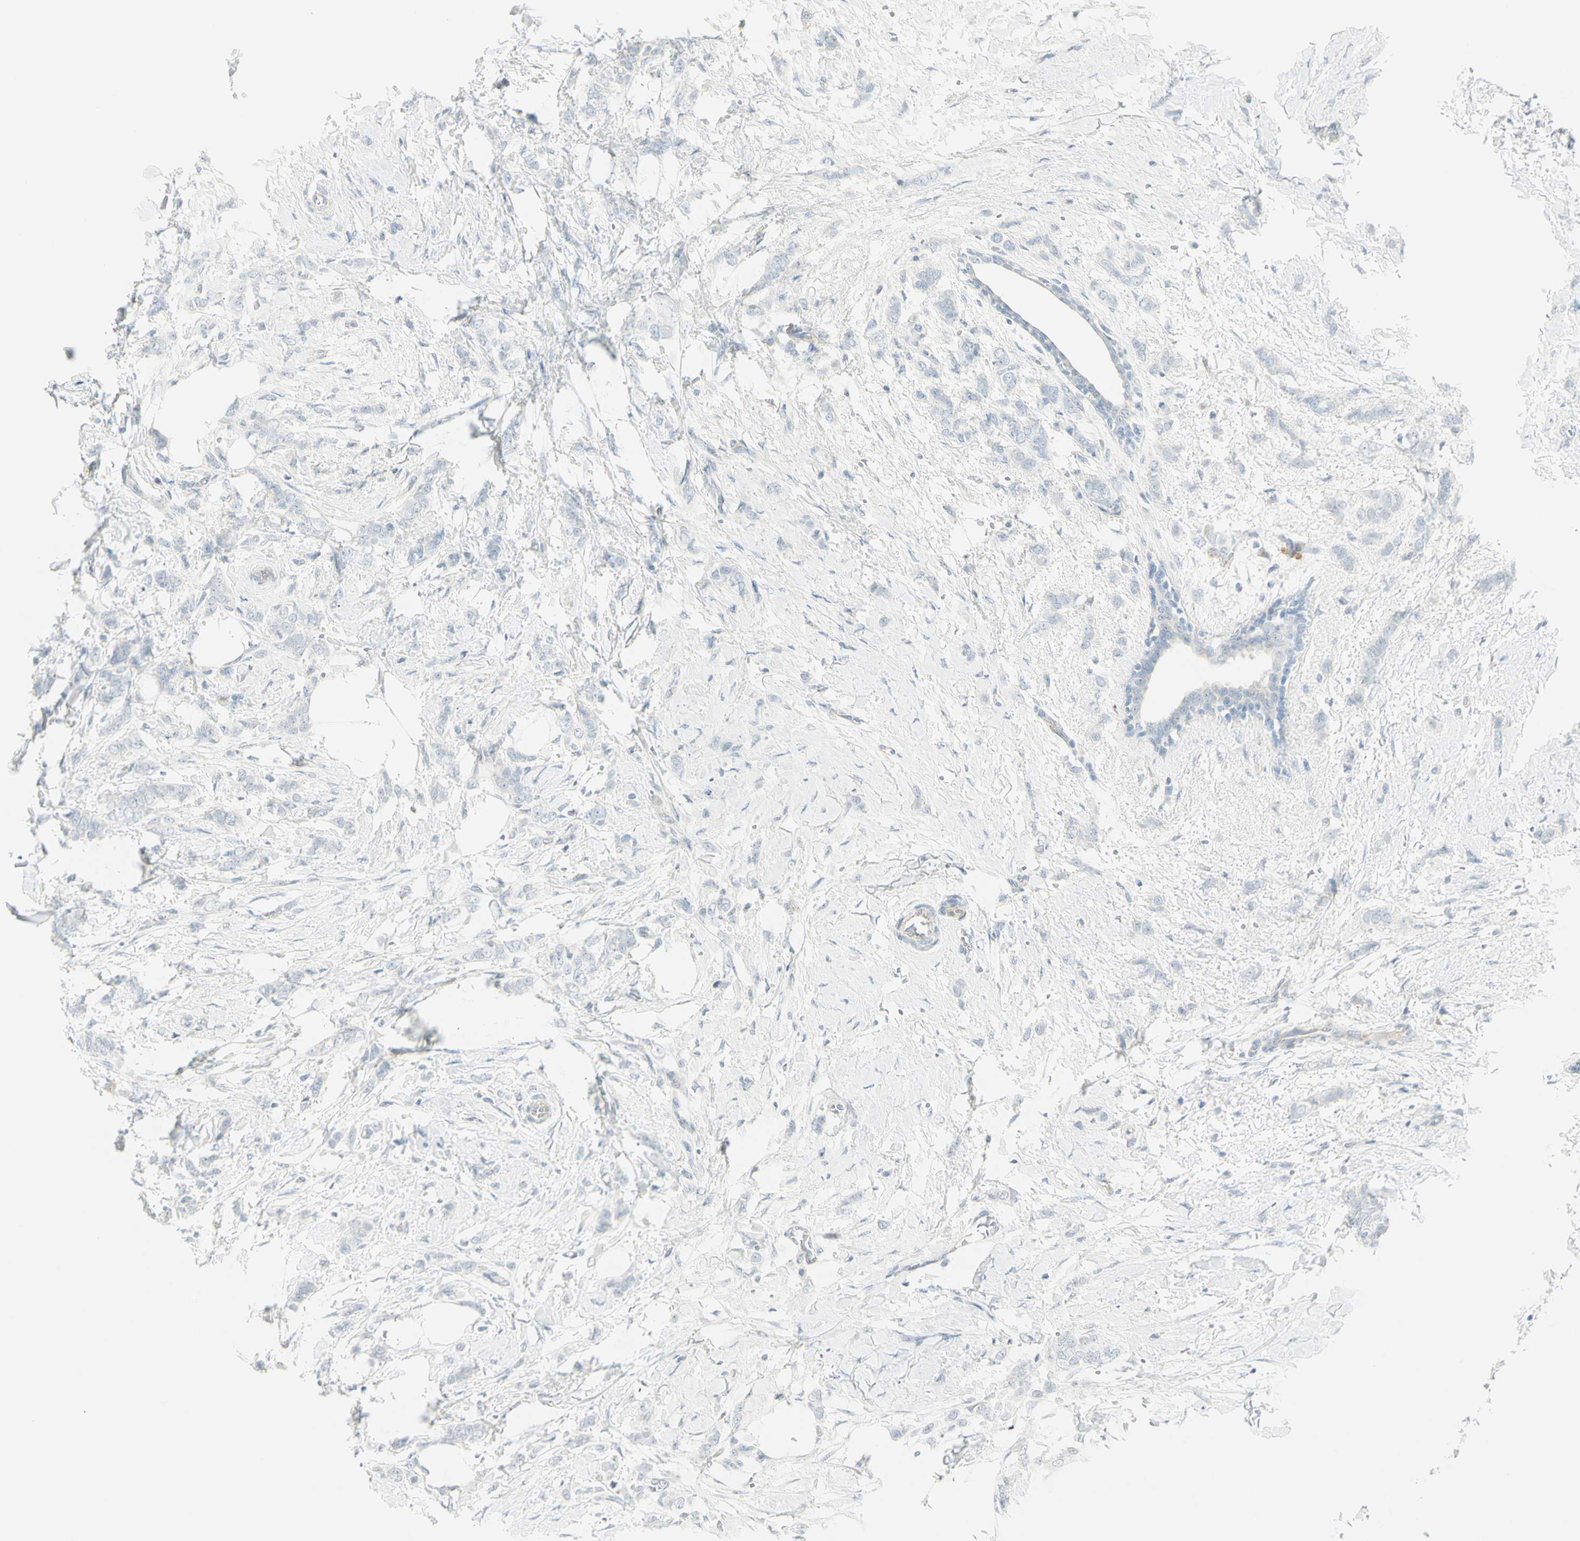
{"staining": {"intensity": "negative", "quantity": "none", "location": "none"}, "tissue": "breast cancer", "cell_type": "Tumor cells", "image_type": "cancer", "snomed": [{"axis": "morphology", "description": "Lobular carcinoma, in situ"}, {"axis": "morphology", "description": "Lobular carcinoma"}, {"axis": "topography", "description": "Breast"}], "caption": "There is no significant positivity in tumor cells of lobular carcinoma (breast).", "gene": "MLLT10", "patient": {"sex": "female", "age": 41}}